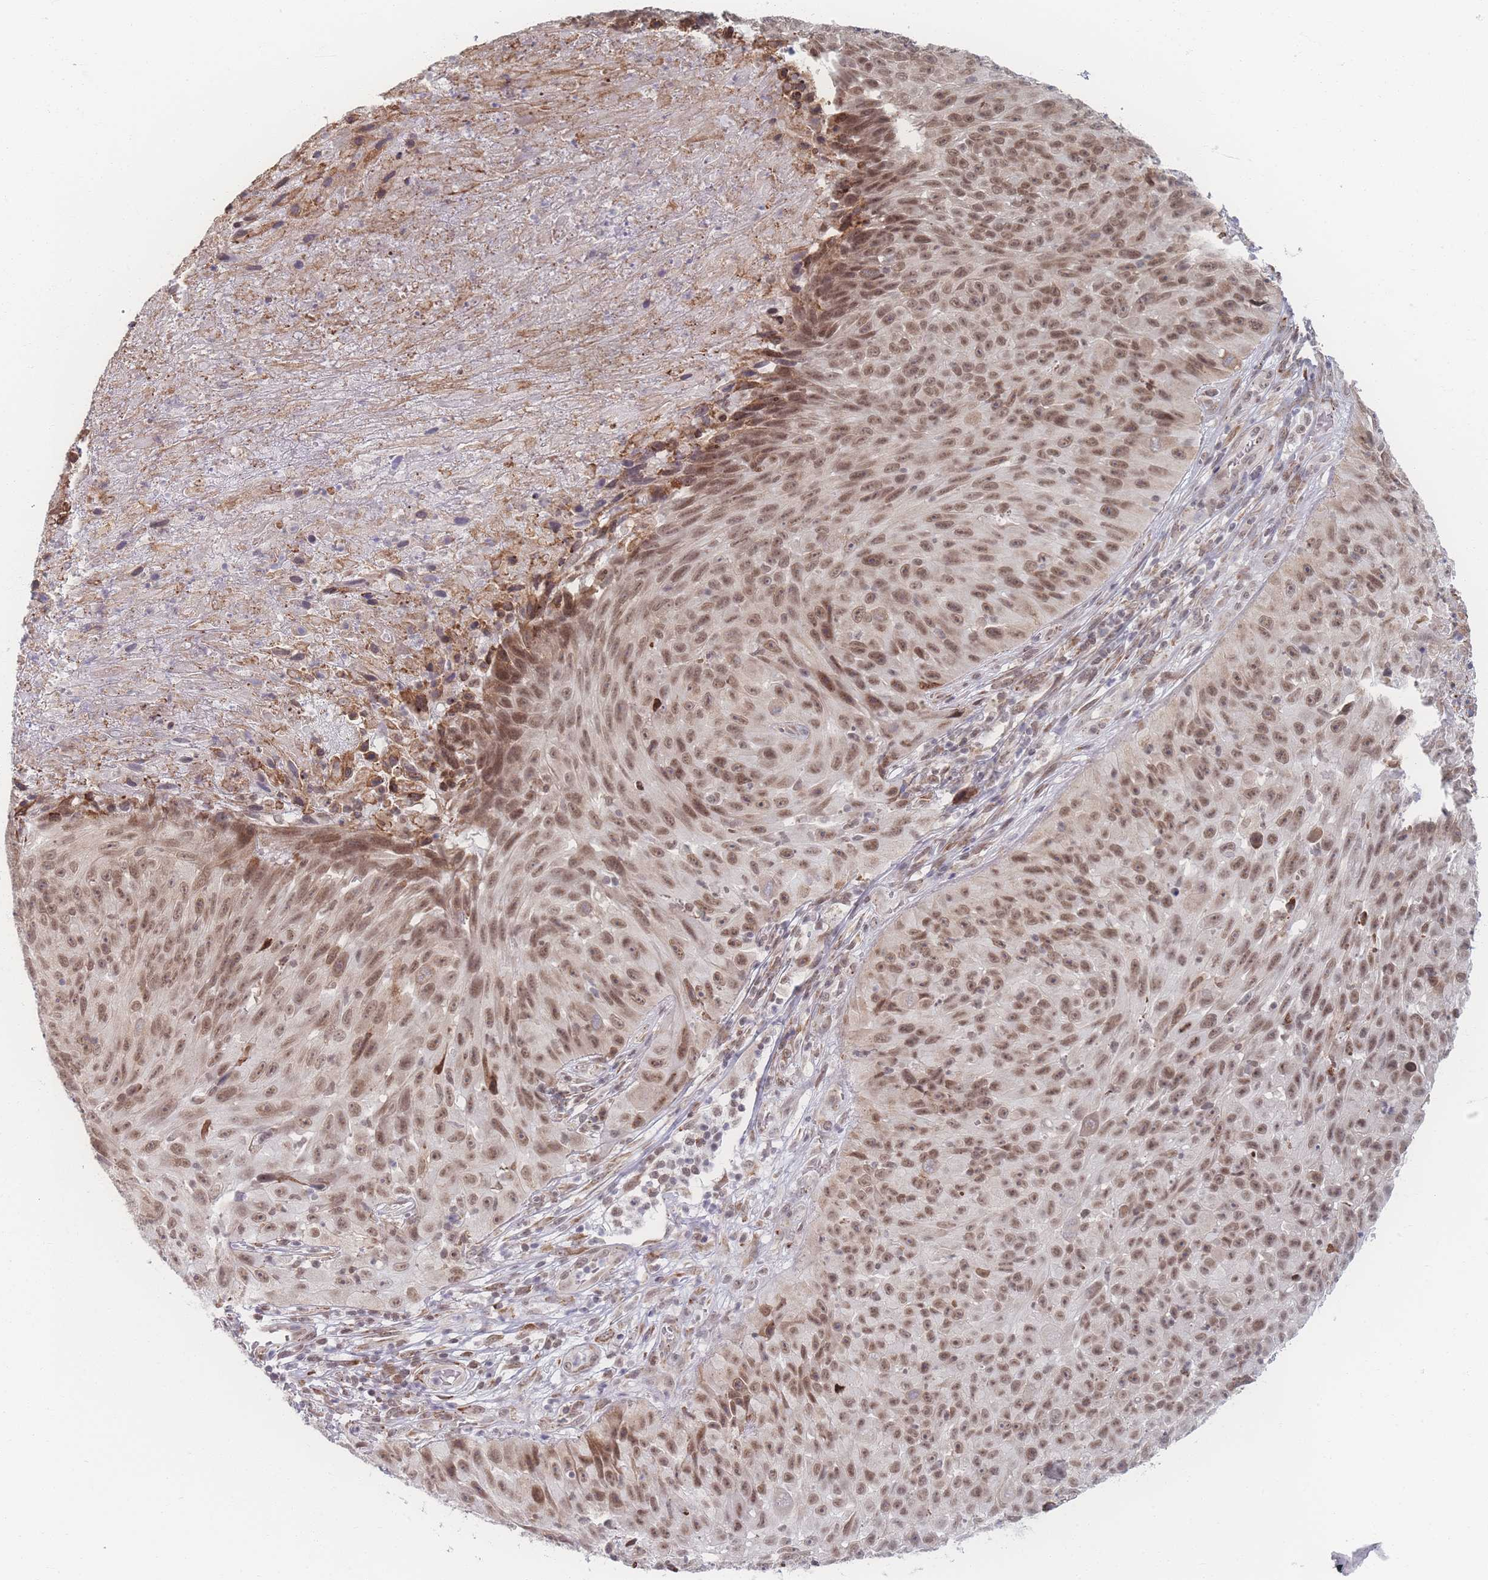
{"staining": {"intensity": "moderate", "quantity": ">75%", "location": "nuclear"}, "tissue": "skin cancer", "cell_type": "Tumor cells", "image_type": "cancer", "snomed": [{"axis": "morphology", "description": "Squamous cell carcinoma, NOS"}, {"axis": "topography", "description": "Skin"}], "caption": "Squamous cell carcinoma (skin) was stained to show a protein in brown. There is medium levels of moderate nuclear positivity in about >75% of tumor cells. Using DAB (brown) and hematoxylin (blue) stains, captured at high magnification using brightfield microscopy.", "gene": "ZC3H13", "patient": {"sex": "female", "age": 87}}